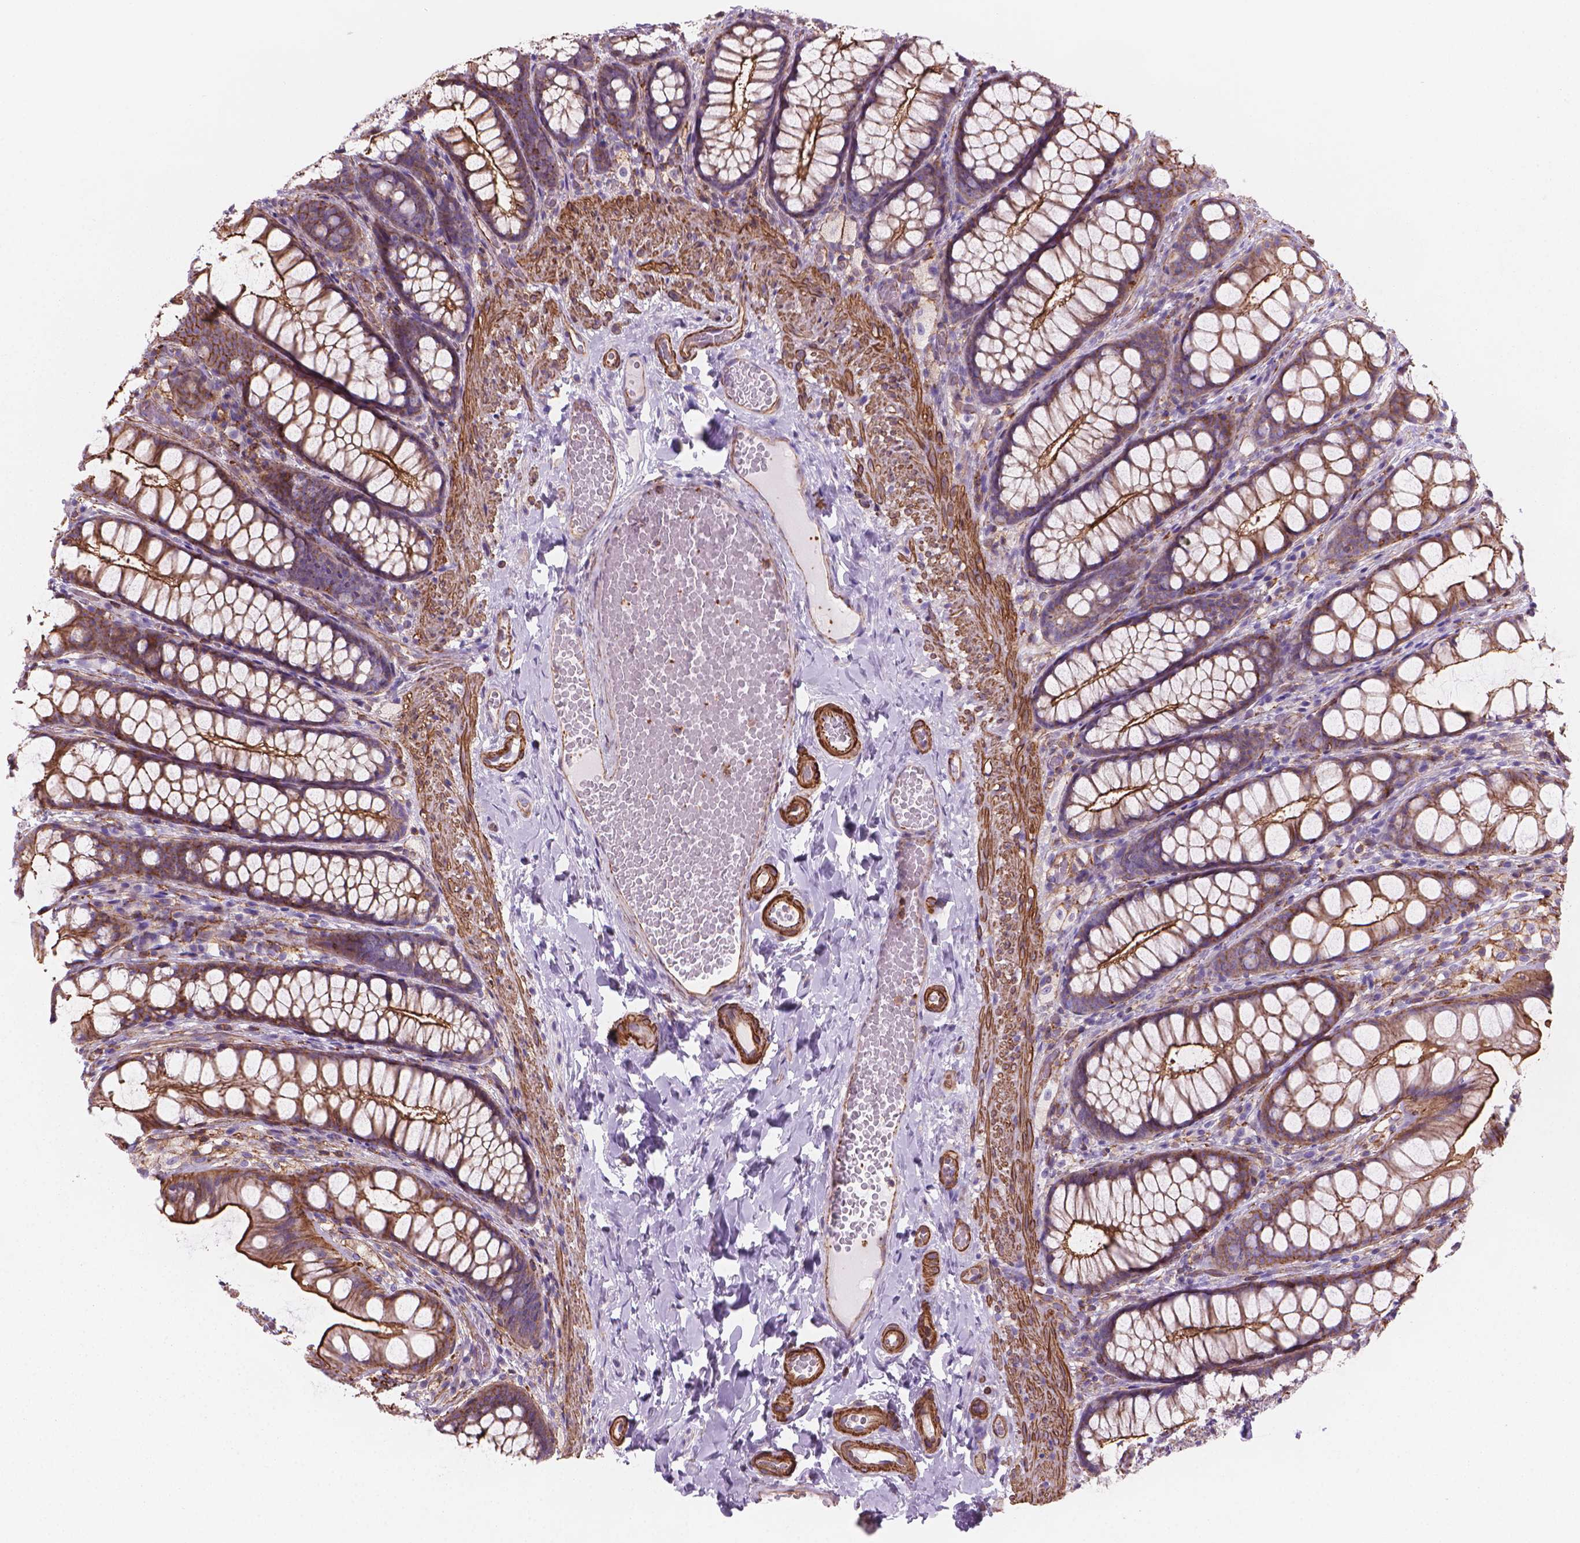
{"staining": {"intensity": "moderate", "quantity": ">75%", "location": "cytoplasmic/membranous"}, "tissue": "colon", "cell_type": "Endothelial cells", "image_type": "normal", "snomed": [{"axis": "morphology", "description": "Normal tissue, NOS"}, {"axis": "topography", "description": "Colon"}], "caption": "This photomicrograph displays unremarkable colon stained with IHC to label a protein in brown. The cytoplasmic/membranous of endothelial cells show moderate positivity for the protein. Nuclei are counter-stained blue.", "gene": "PATJ", "patient": {"sex": "male", "age": 47}}